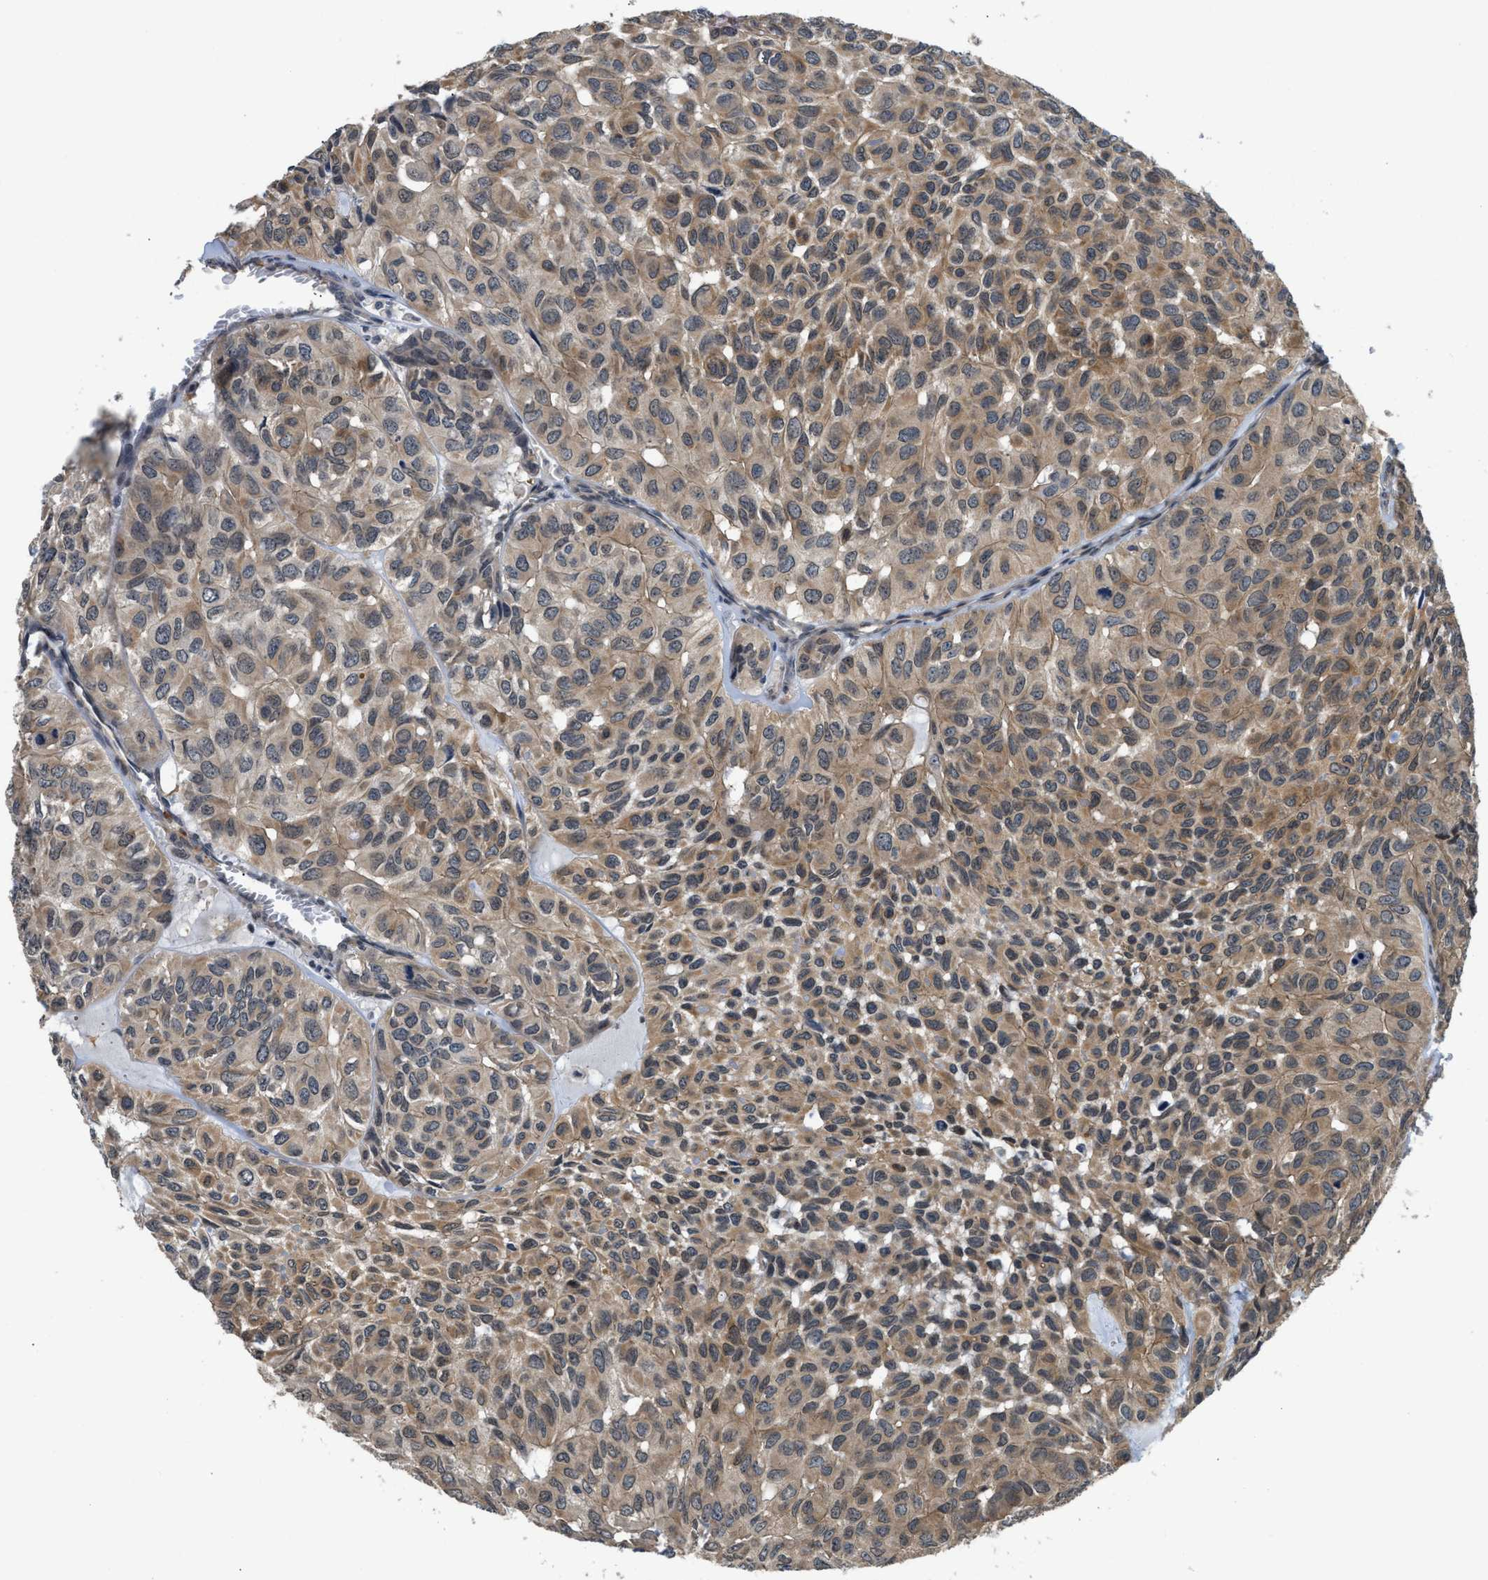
{"staining": {"intensity": "moderate", "quantity": "25%-75%", "location": "cytoplasmic/membranous"}, "tissue": "head and neck cancer", "cell_type": "Tumor cells", "image_type": "cancer", "snomed": [{"axis": "morphology", "description": "Adenocarcinoma, NOS"}, {"axis": "topography", "description": "Salivary gland, NOS"}, {"axis": "topography", "description": "Head-Neck"}], "caption": "This photomicrograph reveals adenocarcinoma (head and neck) stained with immunohistochemistry to label a protein in brown. The cytoplasmic/membranous of tumor cells show moderate positivity for the protein. Nuclei are counter-stained blue.", "gene": "TES", "patient": {"sex": "female", "age": 76}}